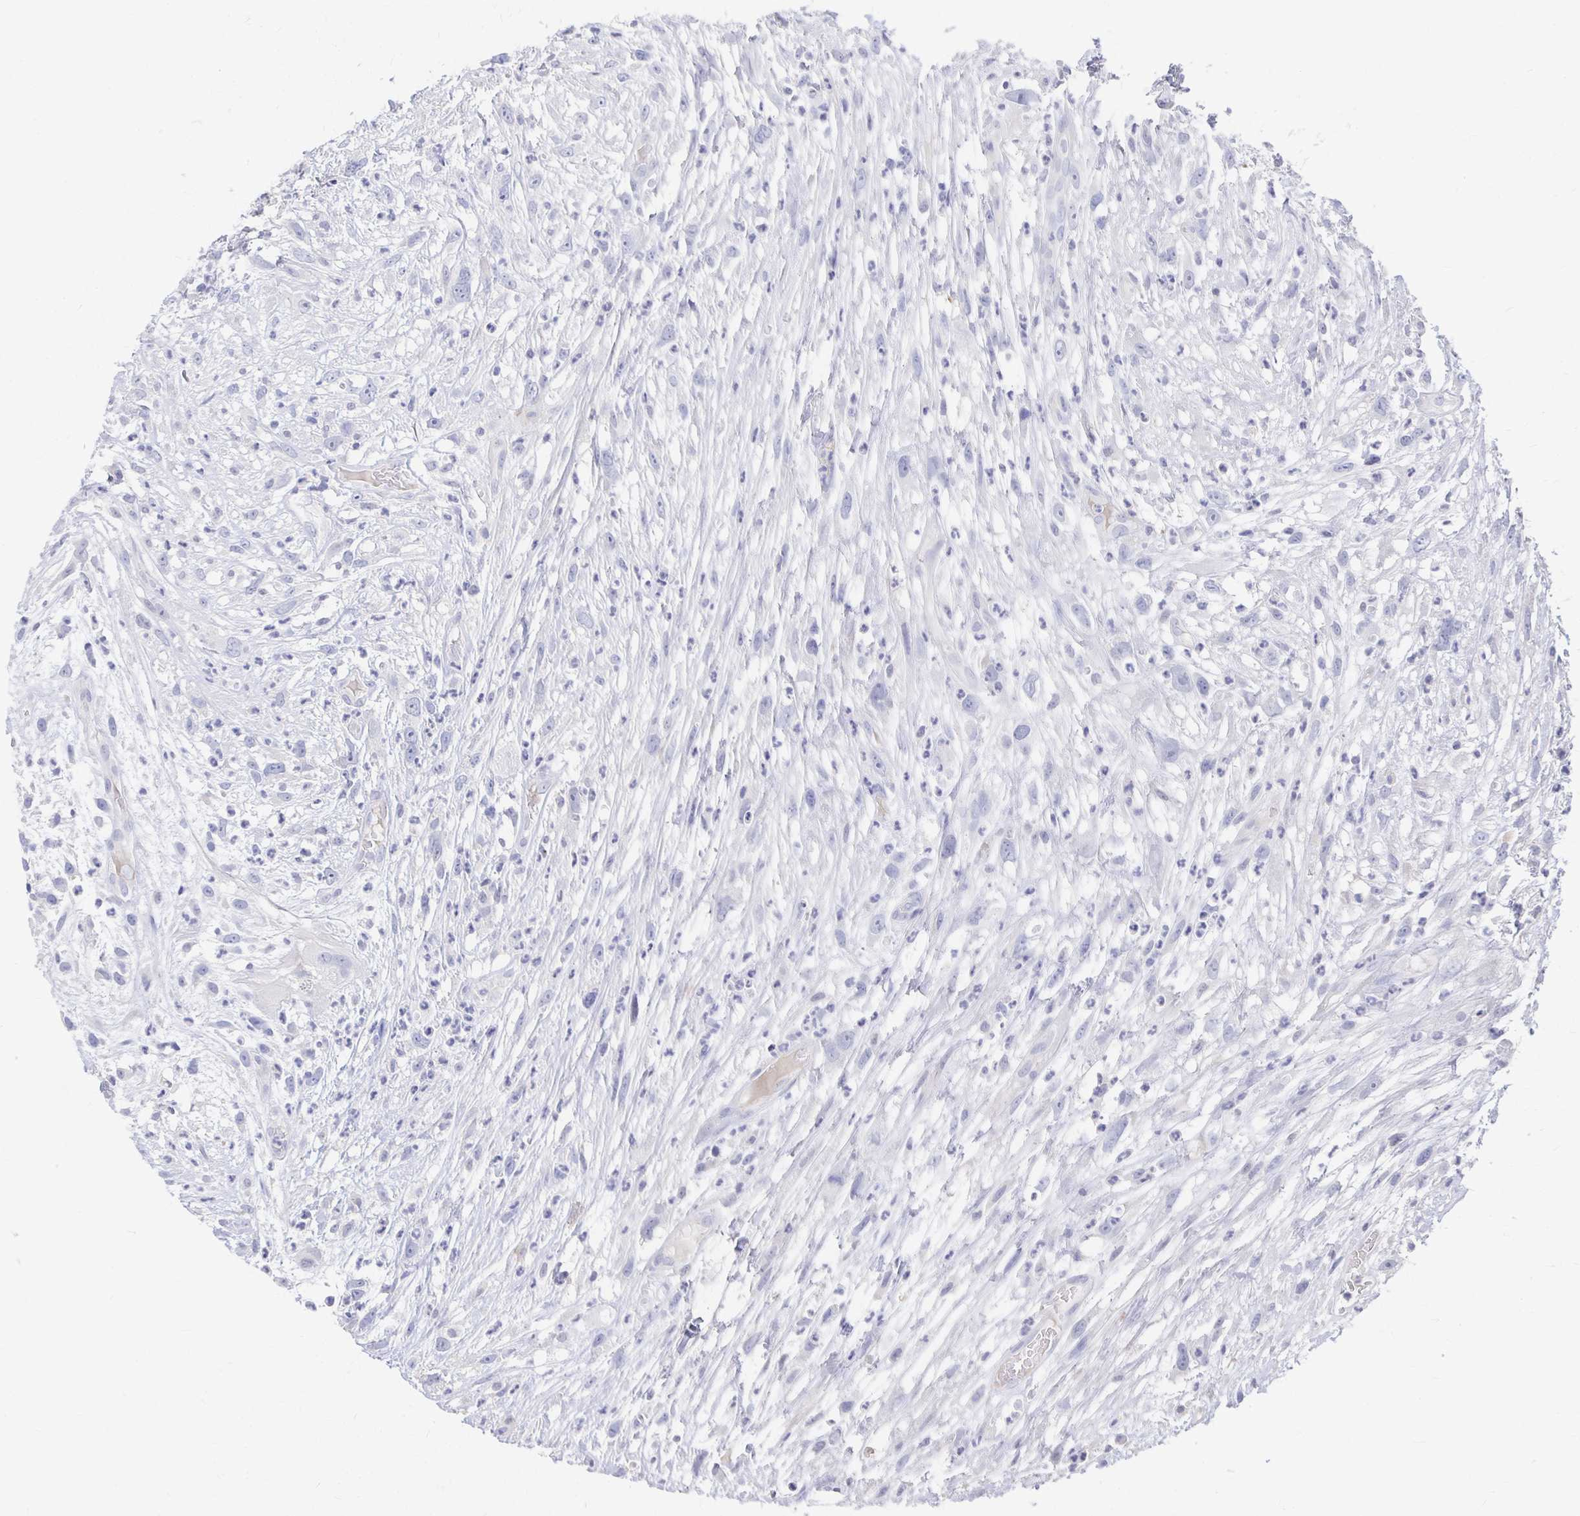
{"staining": {"intensity": "negative", "quantity": "none", "location": "none"}, "tissue": "head and neck cancer", "cell_type": "Tumor cells", "image_type": "cancer", "snomed": [{"axis": "morphology", "description": "Squamous cell carcinoma, NOS"}, {"axis": "topography", "description": "Head-Neck"}], "caption": "Histopathology image shows no protein expression in tumor cells of head and neck squamous cell carcinoma tissue.", "gene": "FKRP", "patient": {"sex": "male", "age": 65}}